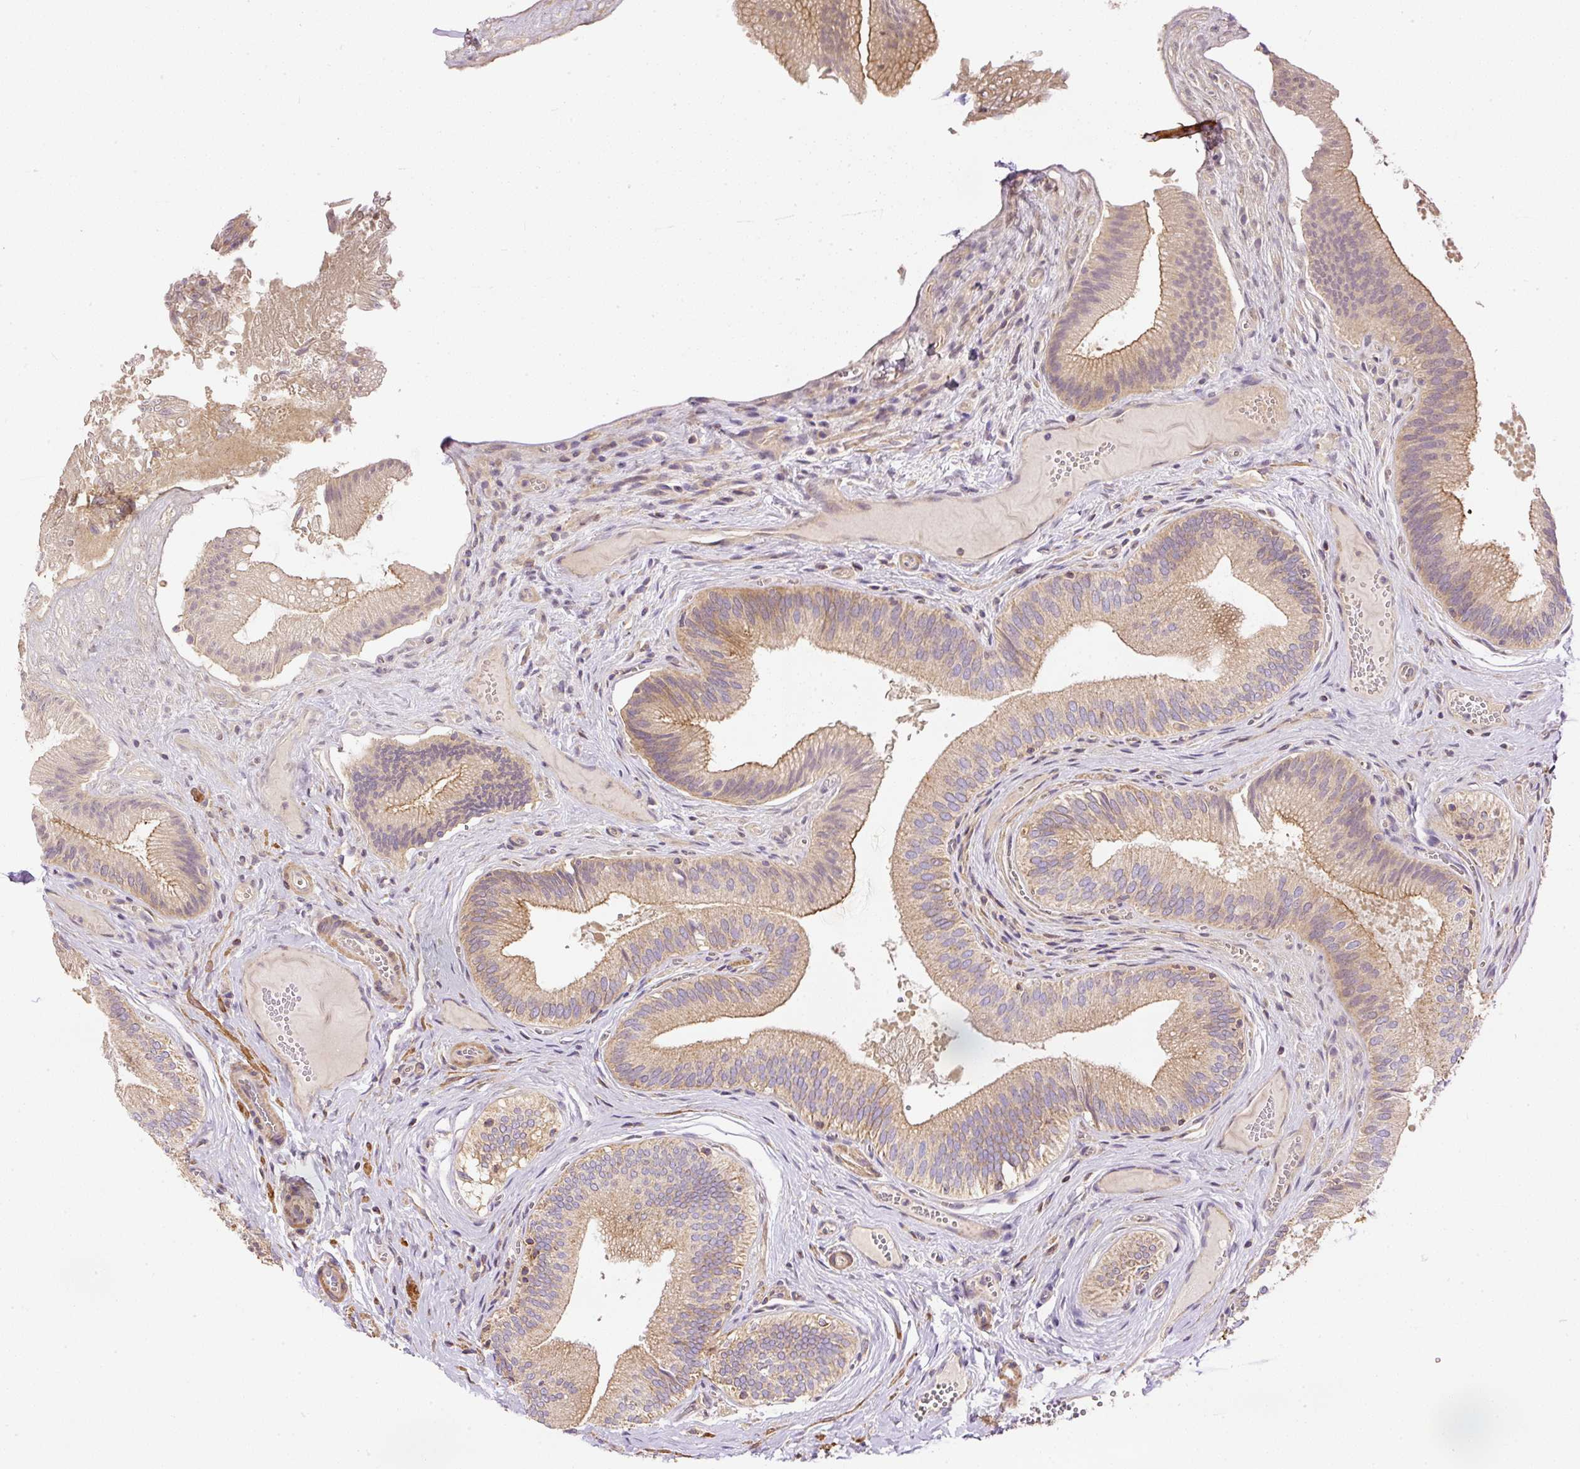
{"staining": {"intensity": "moderate", "quantity": ">75%", "location": "cytoplasmic/membranous"}, "tissue": "gallbladder", "cell_type": "Glandular cells", "image_type": "normal", "snomed": [{"axis": "morphology", "description": "Normal tissue, NOS"}, {"axis": "topography", "description": "Gallbladder"}], "caption": "Immunohistochemistry (IHC) (DAB) staining of benign gallbladder reveals moderate cytoplasmic/membranous protein staining in approximately >75% of glandular cells.", "gene": "NDUFAF2", "patient": {"sex": "male", "age": 17}}